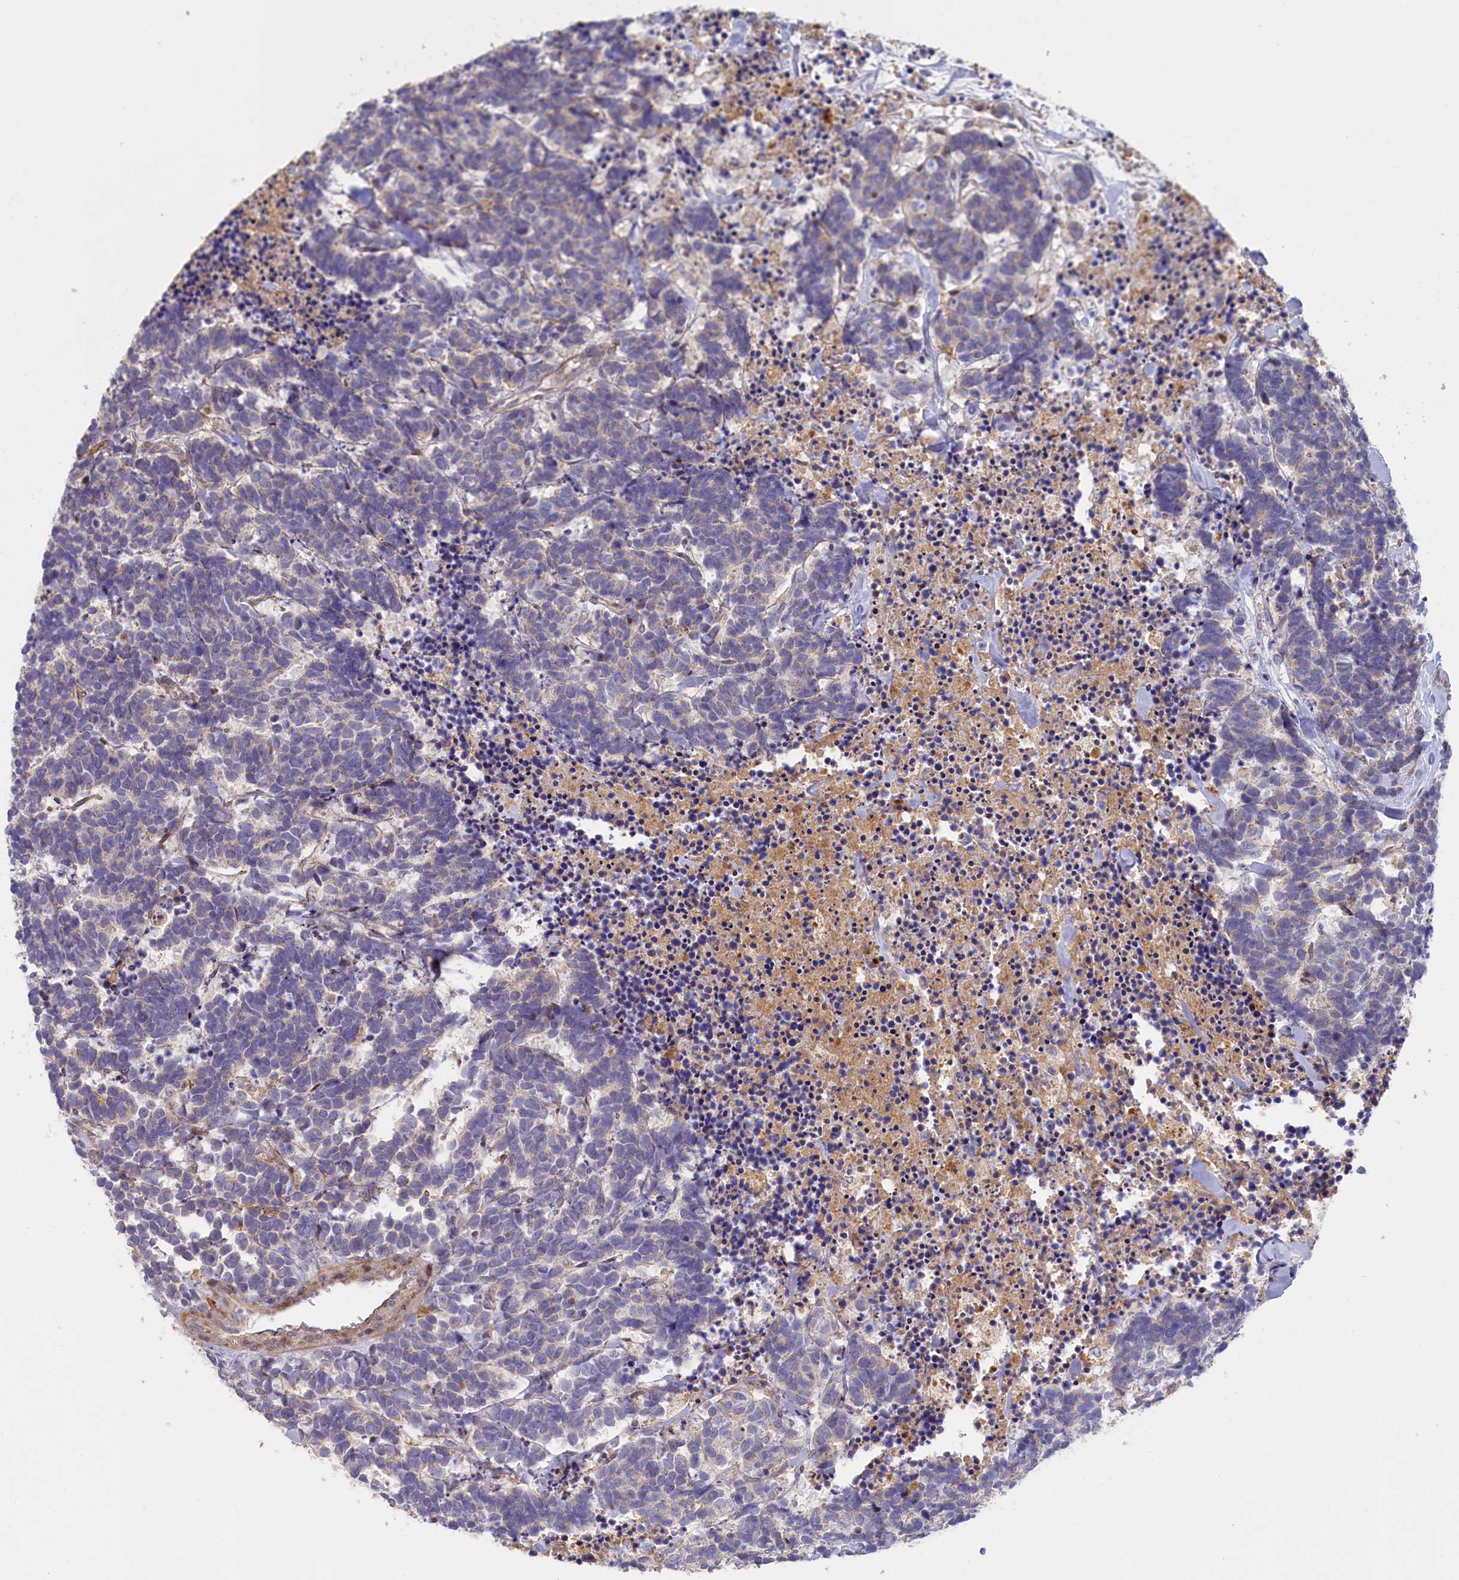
{"staining": {"intensity": "negative", "quantity": "none", "location": "none"}, "tissue": "carcinoid", "cell_type": "Tumor cells", "image_type": "cancer", "snomed": [{"axis": "morphology", "description": "Carcinoma, NOS"}, {"axis": "morphology", "description": "Carcinoid, malignant, NOS"}, {"axis": "topography", "description": "Urinary bladder"}], "caption": "High power microscopy histopathology image of an IHC histopathology image of malignant carcinoid, revealing no significant staining in tumor cells. (DAB (3,3'-diaminobenzidine) immunohistochemistry, high magnification).", "gene": "FERMT1", "patient": {"sex": "male", "age": 57}}